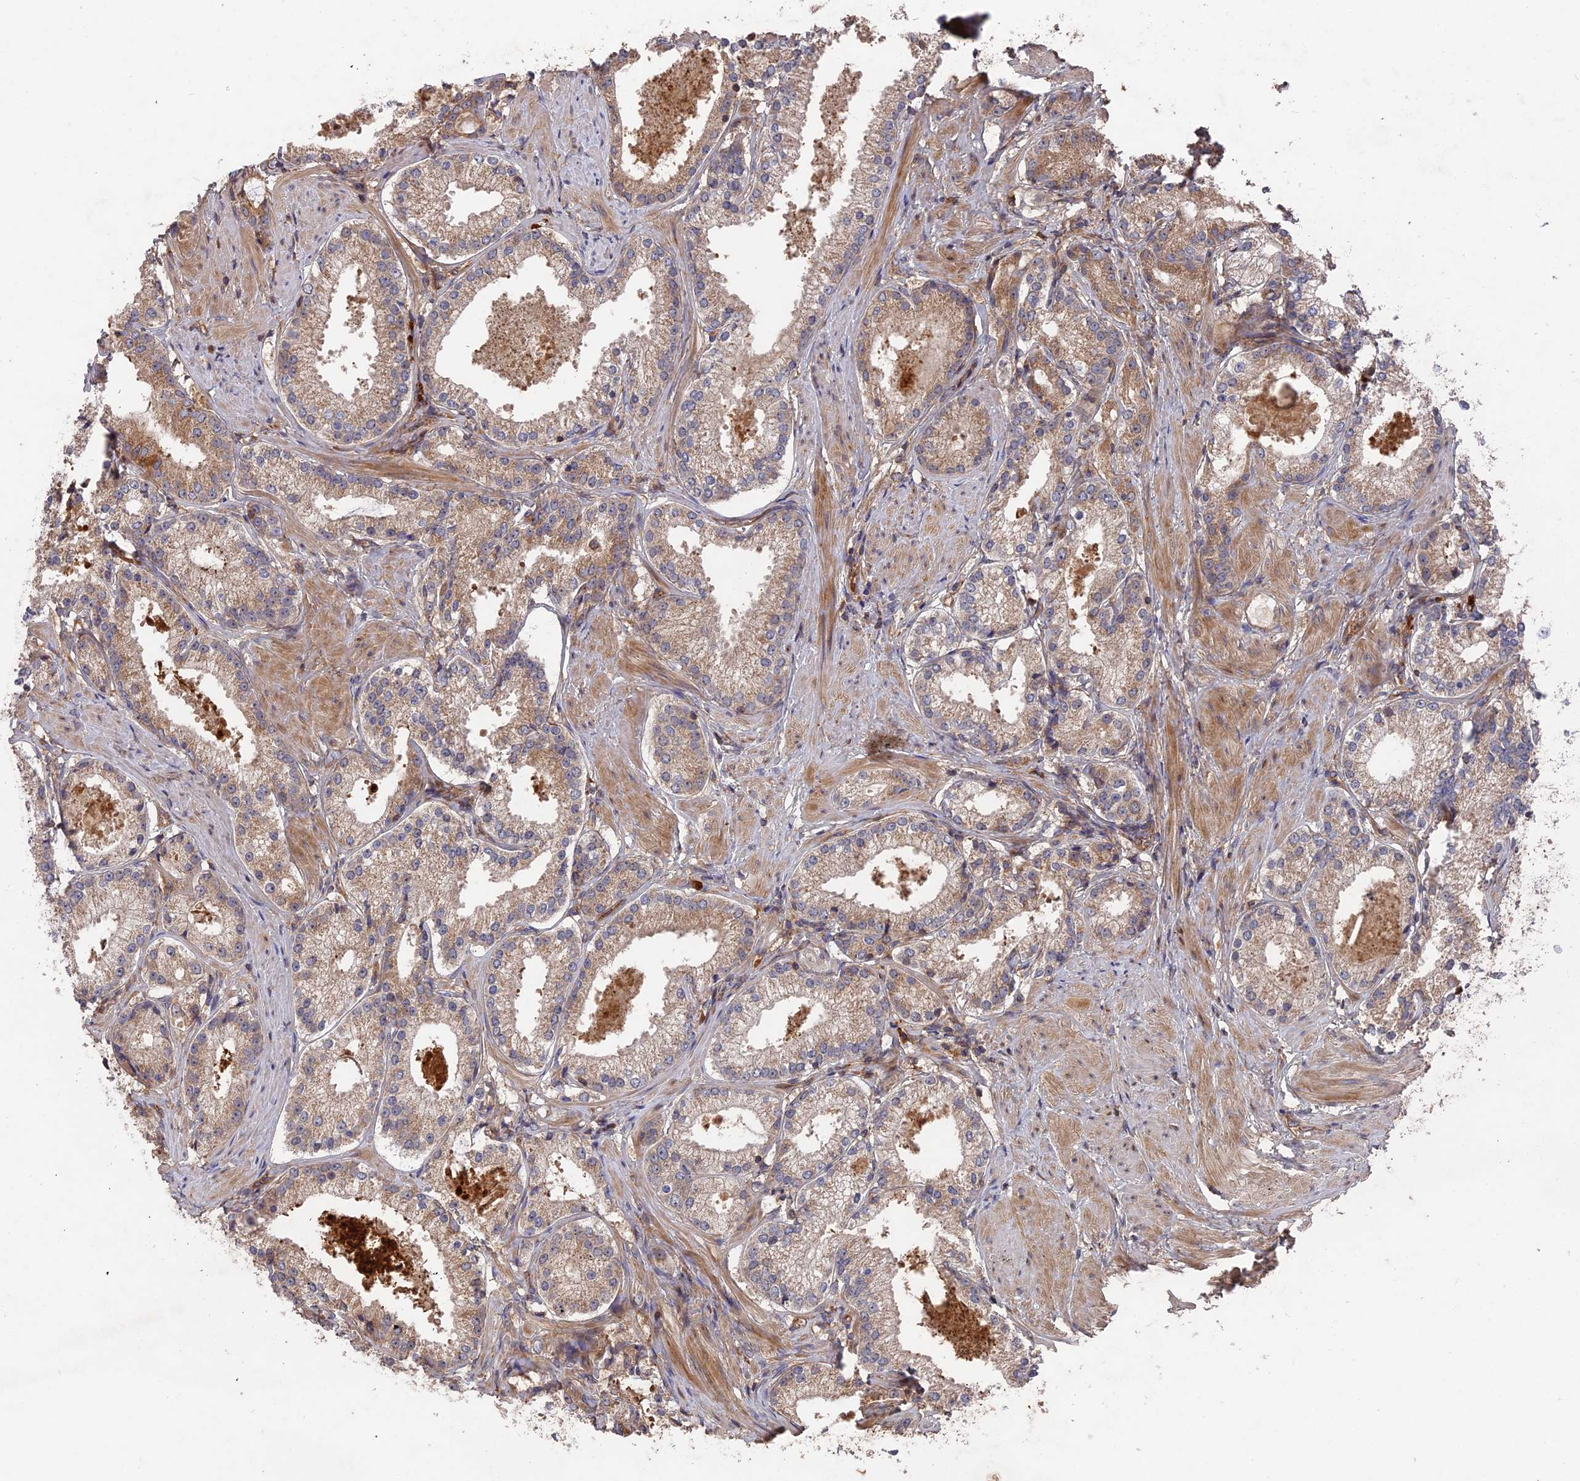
{"staining": {"intensity": "moderate", "quantity": ">75%", "location": "cytoplasmic/membranous"}, "tissue": "prostate cancer", "cell_type": "Tumor cells", "image_type": "cancer", "snomed": [{"axis": "morphology", "description": "Adenocarcinoma, Low grade"}, {"axis": "topography", "description": "Prostate"}], "caption": "Tumor cells demonstrate medium levels of moderate cytoplasmic/membranous expression in approximately >75% of cells in prostate cancer.", "gene": "DEF8", "patient": {"sex": "male", "age": 57}}